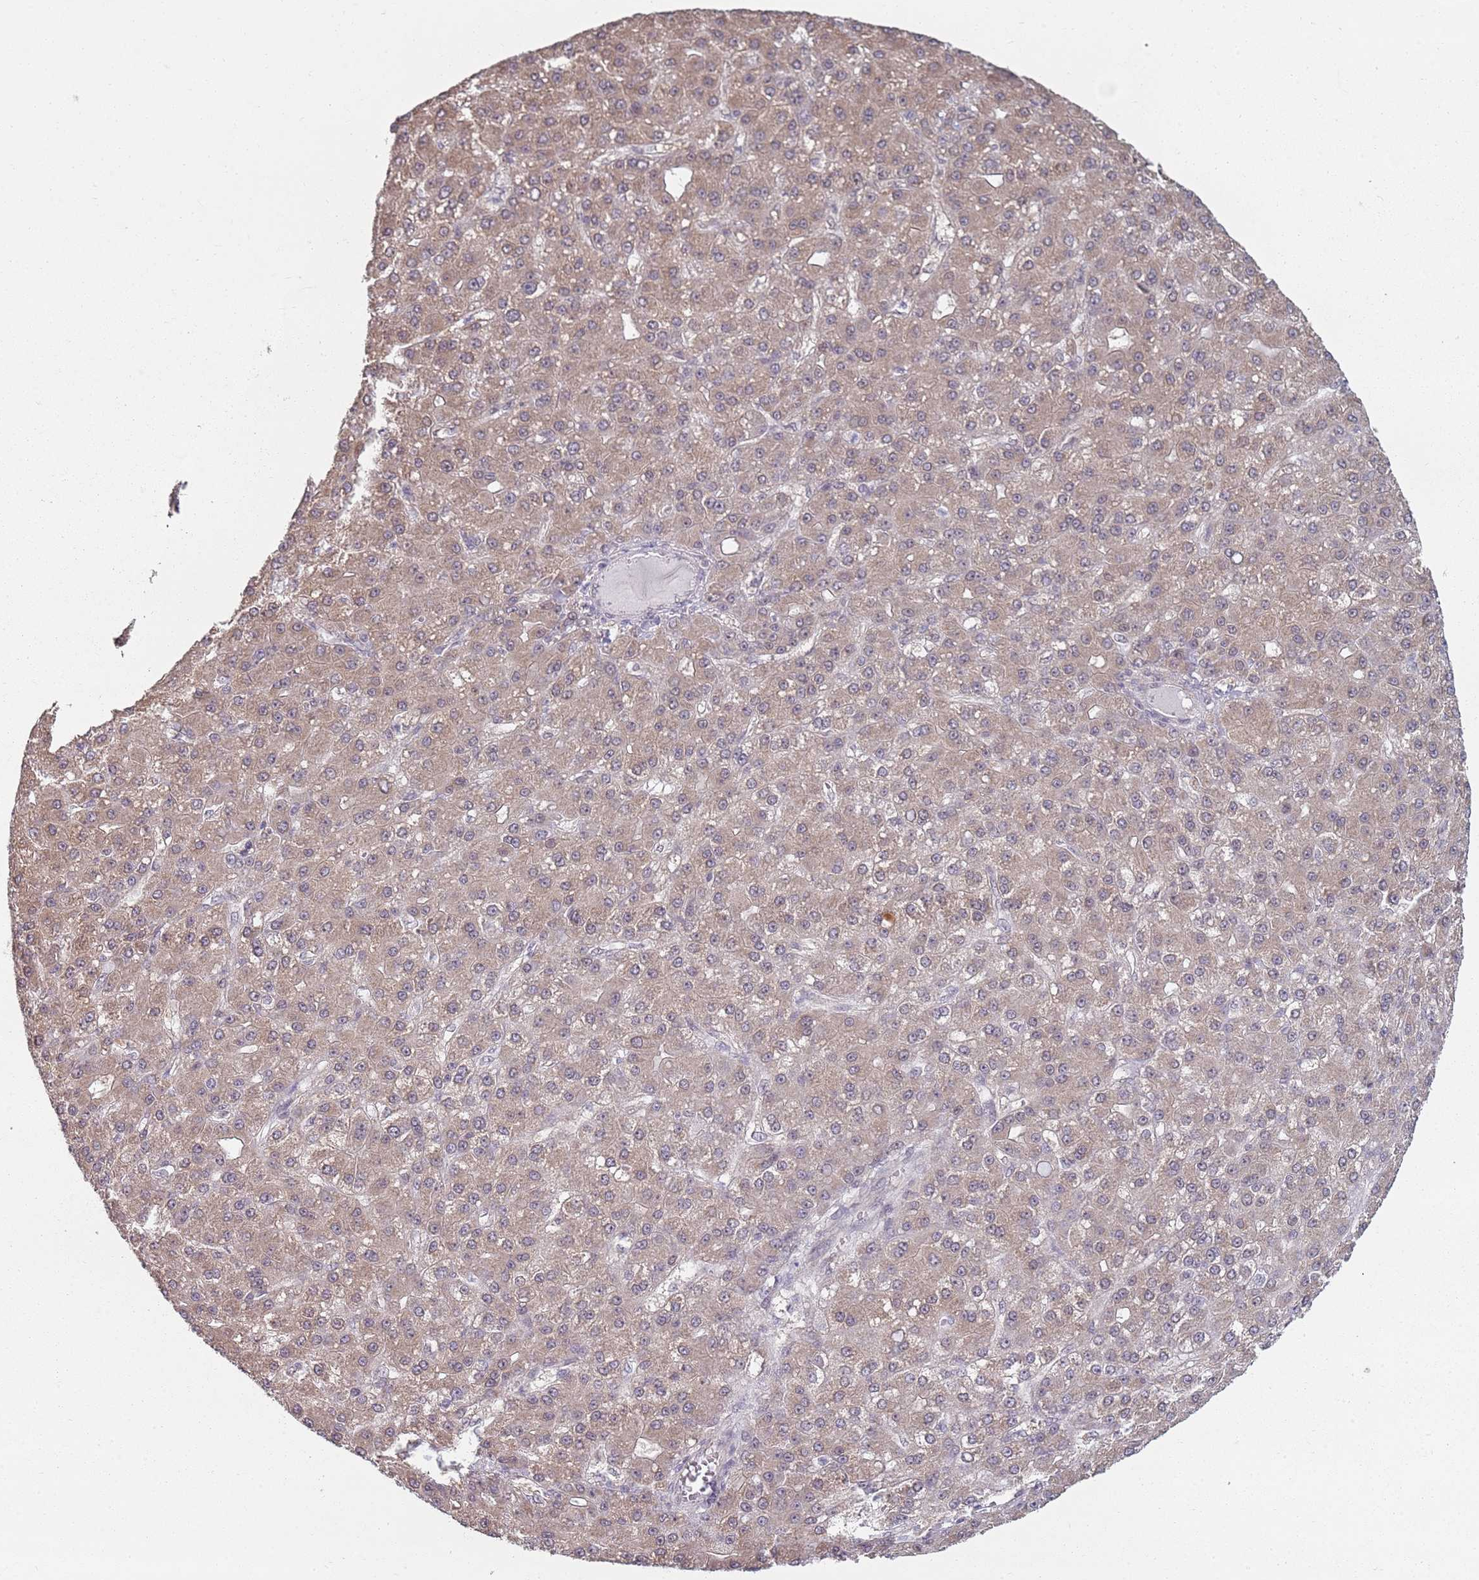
{"staining": {"intensity": "weak", "quantity": ">75%", "location": "cytoplasmic/membranous"}, "tissue": "liver cancer", "cell_type": "Tumor cells", "image_type": "cancer", "snomed": [{"axis": "morphology", "description": "Carcinoma, Hepatocellular, NOS"}, {"axis": "topography", "description": "Liver"}], "caption": "Brown immunohistochemical staining in human hepatocellular carcinoma (liver) reveals weak cytoplasmic/membranous positivity in approximately >75% of tumor cells.", "gene": "SMARCAL1", "patient": {"sex": "male", "age": 67}}